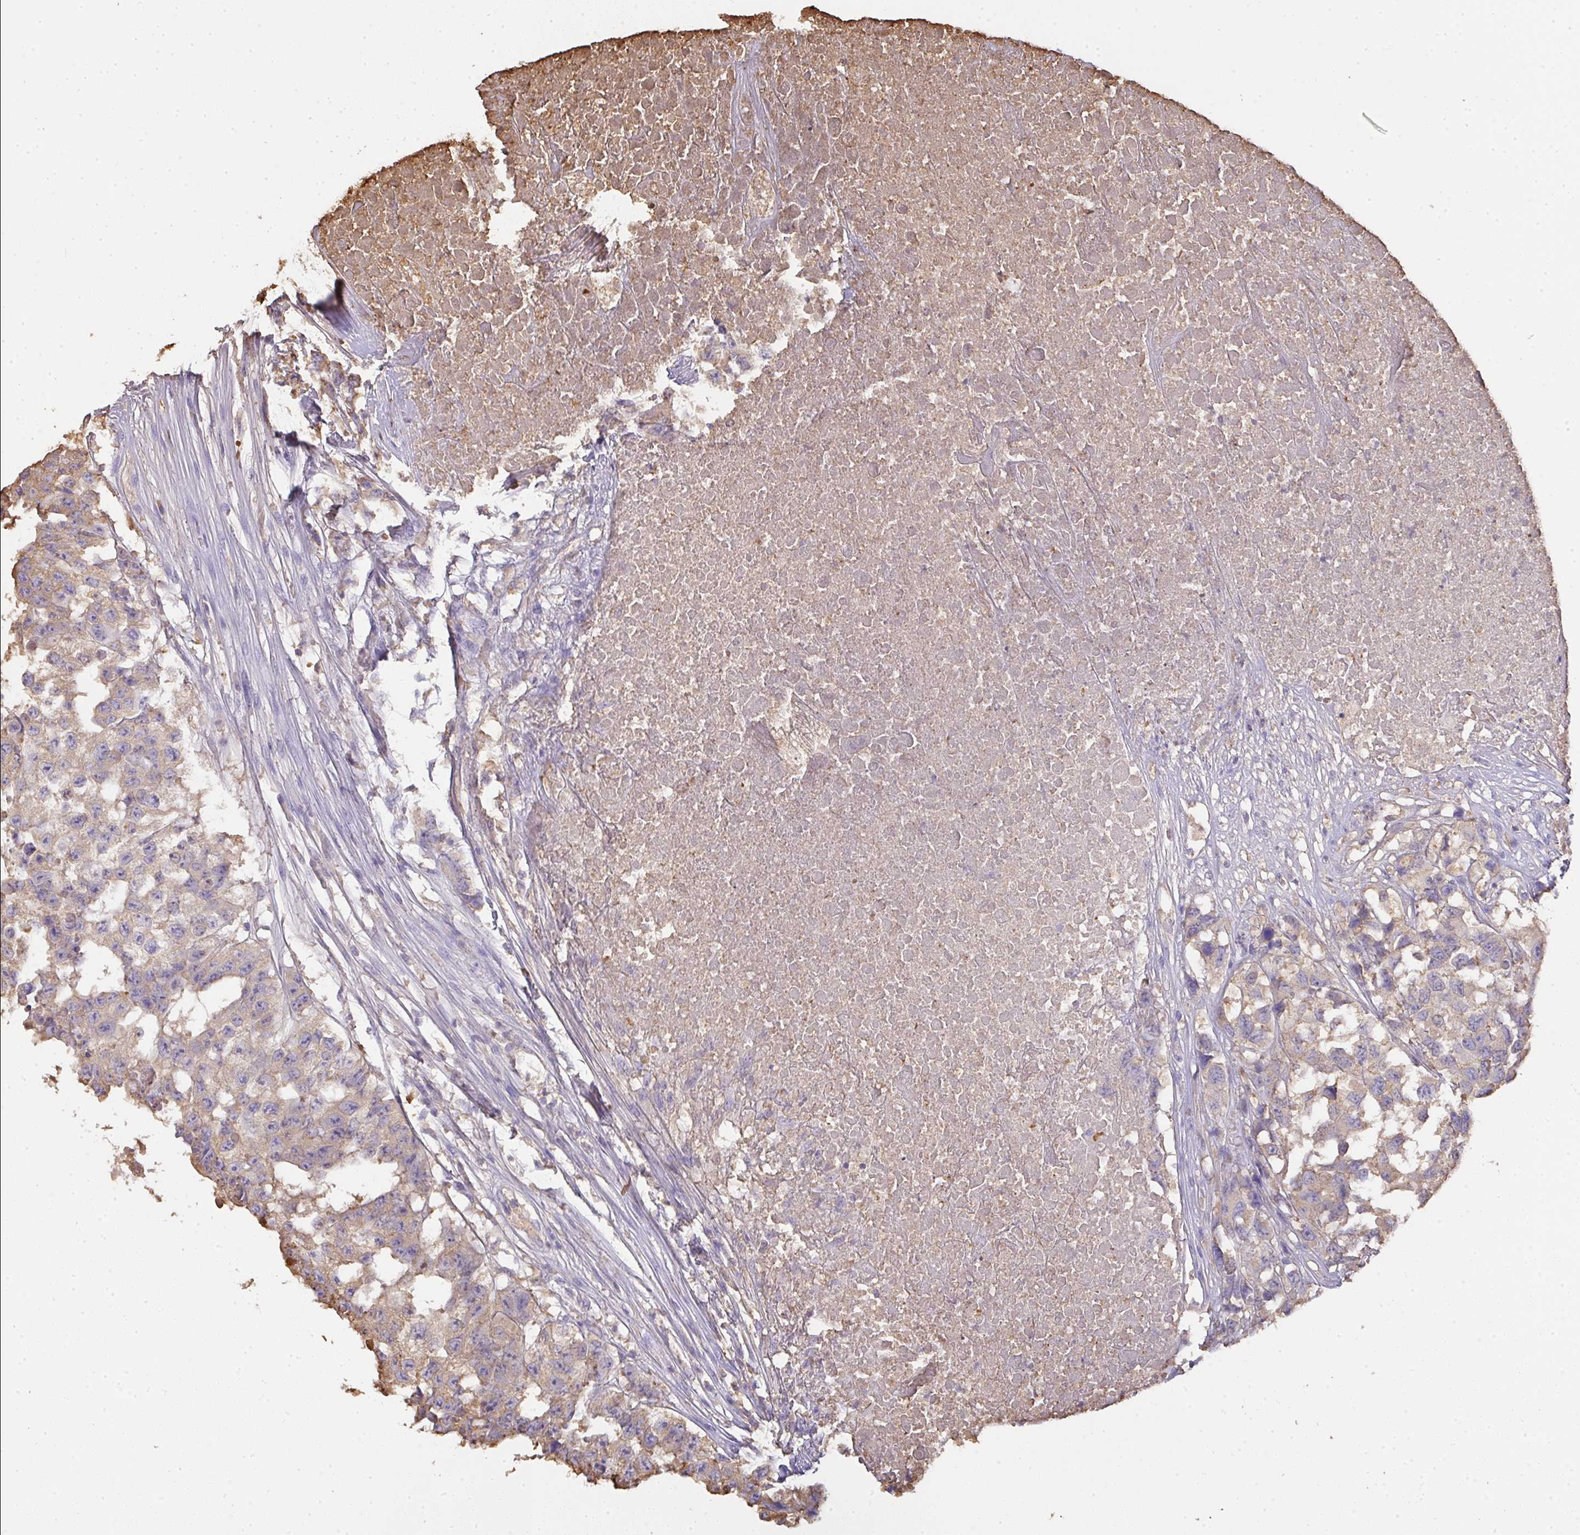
{"staining": {"intensity": "weak", "quantity": "25%-75%", "location": "cytoplasmic/membranous"}, "tissue": "testis cancer", "cell_type": "Tumor cells", "image_type": "cancer", "snomed": [{"axis": "morphology", "description": "Carcinoma, Embryonal, NOS"}, {"axis": "topography", "description": "Testis"}], "caption": "Weak cytoplasmic/membranous protein expression is seen in approximately 25%-75% of tumor cells in testis cancer.", "gene": "SMYD5", "patient": {"sex": "male", "age": 83}}